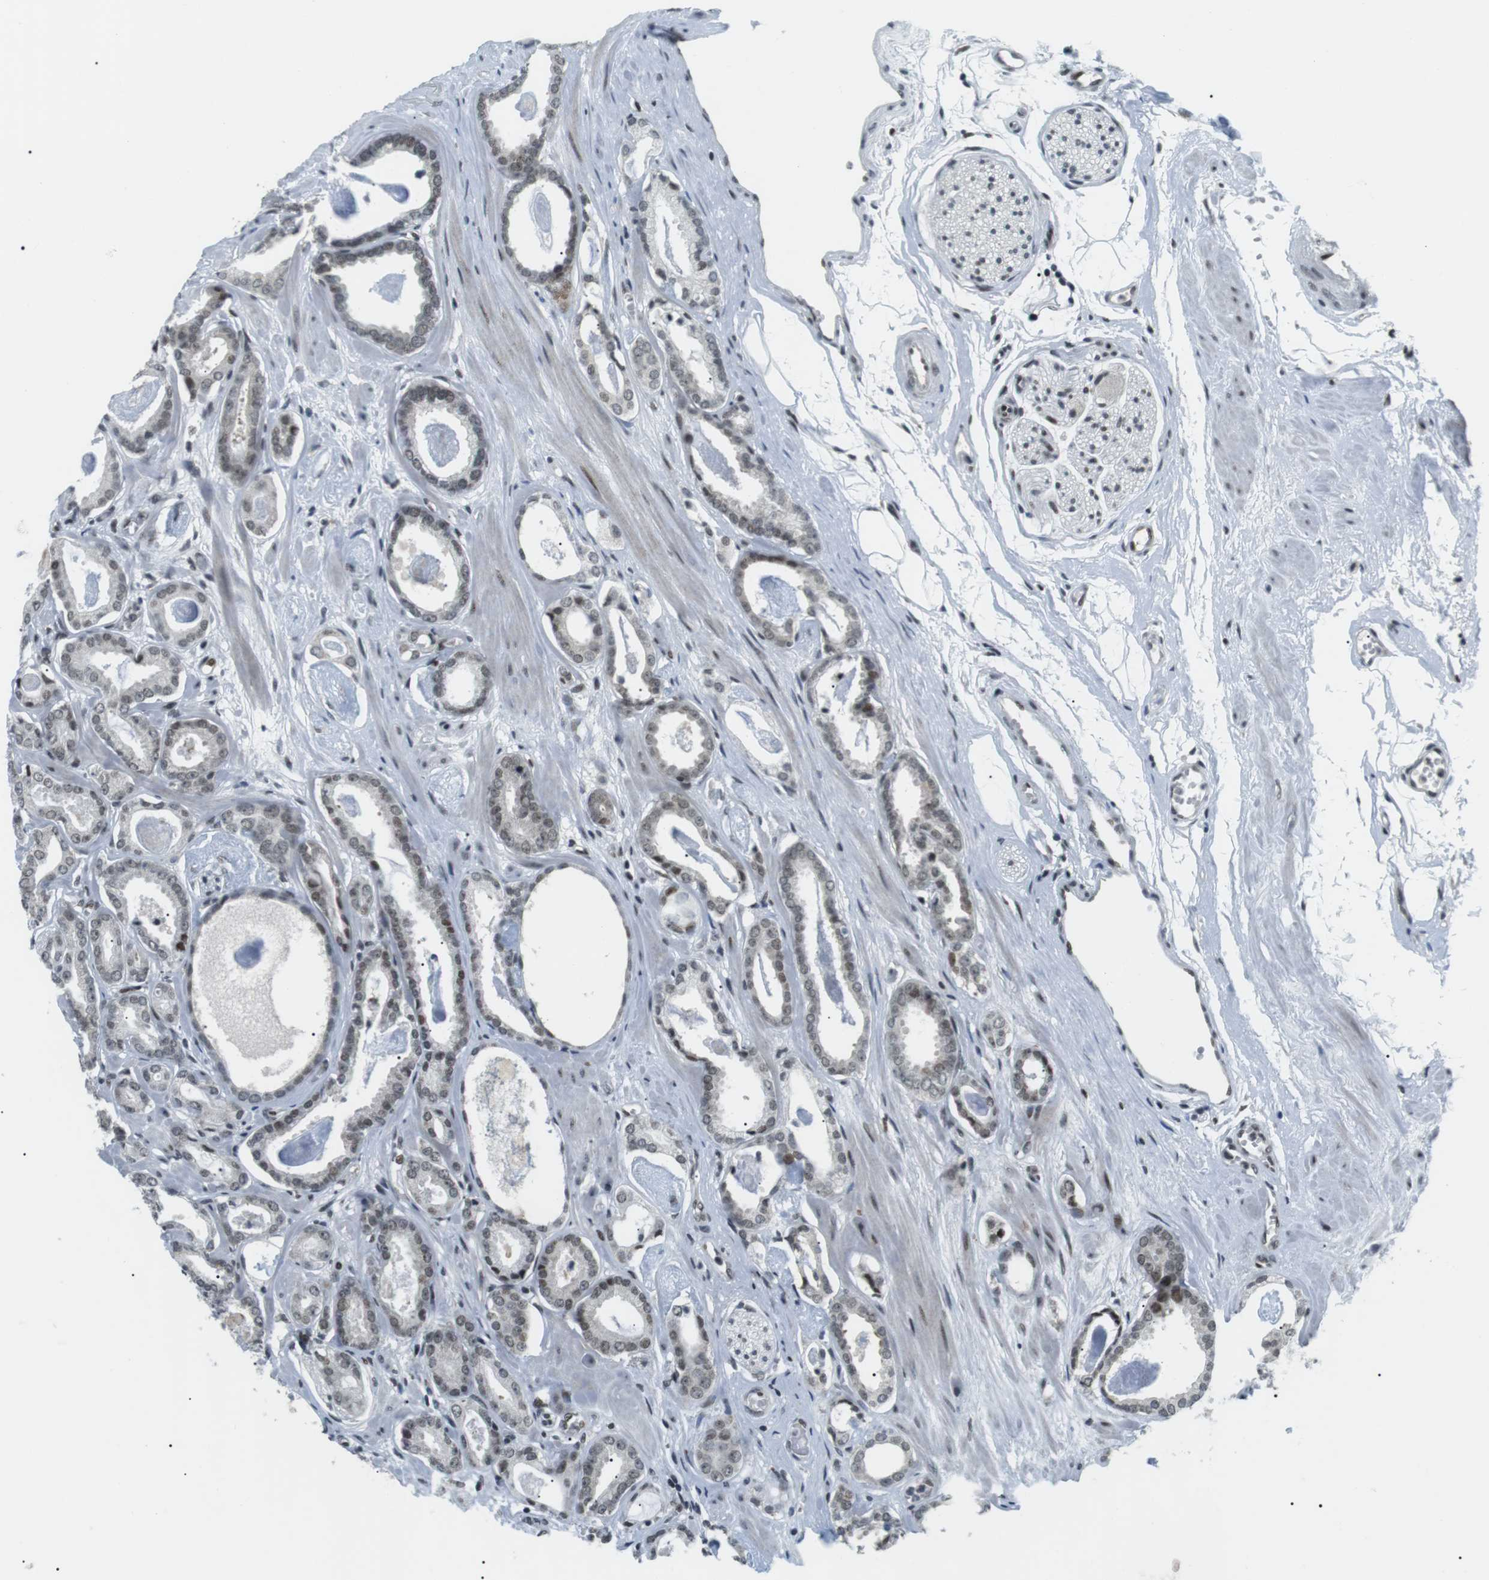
{"staining": {"intensity": "weak", "quantity": "<25%", "location": "nuclear"}, "tissue": "prostate cancer", "cell_type": "Tumor cells", "image_type": "cancer", "snomed": [{"axis": "morphology", "description": "Adenocarcinoma, Low grade"}, {"axis": "topography", "description": "Prostate"}], "caption": "Tumor cells are negative for protein expression in human prostate adenocarcinoma (low-grade).", "gene": "CDC27", "patient": {"sex": "male", "age": 53}}